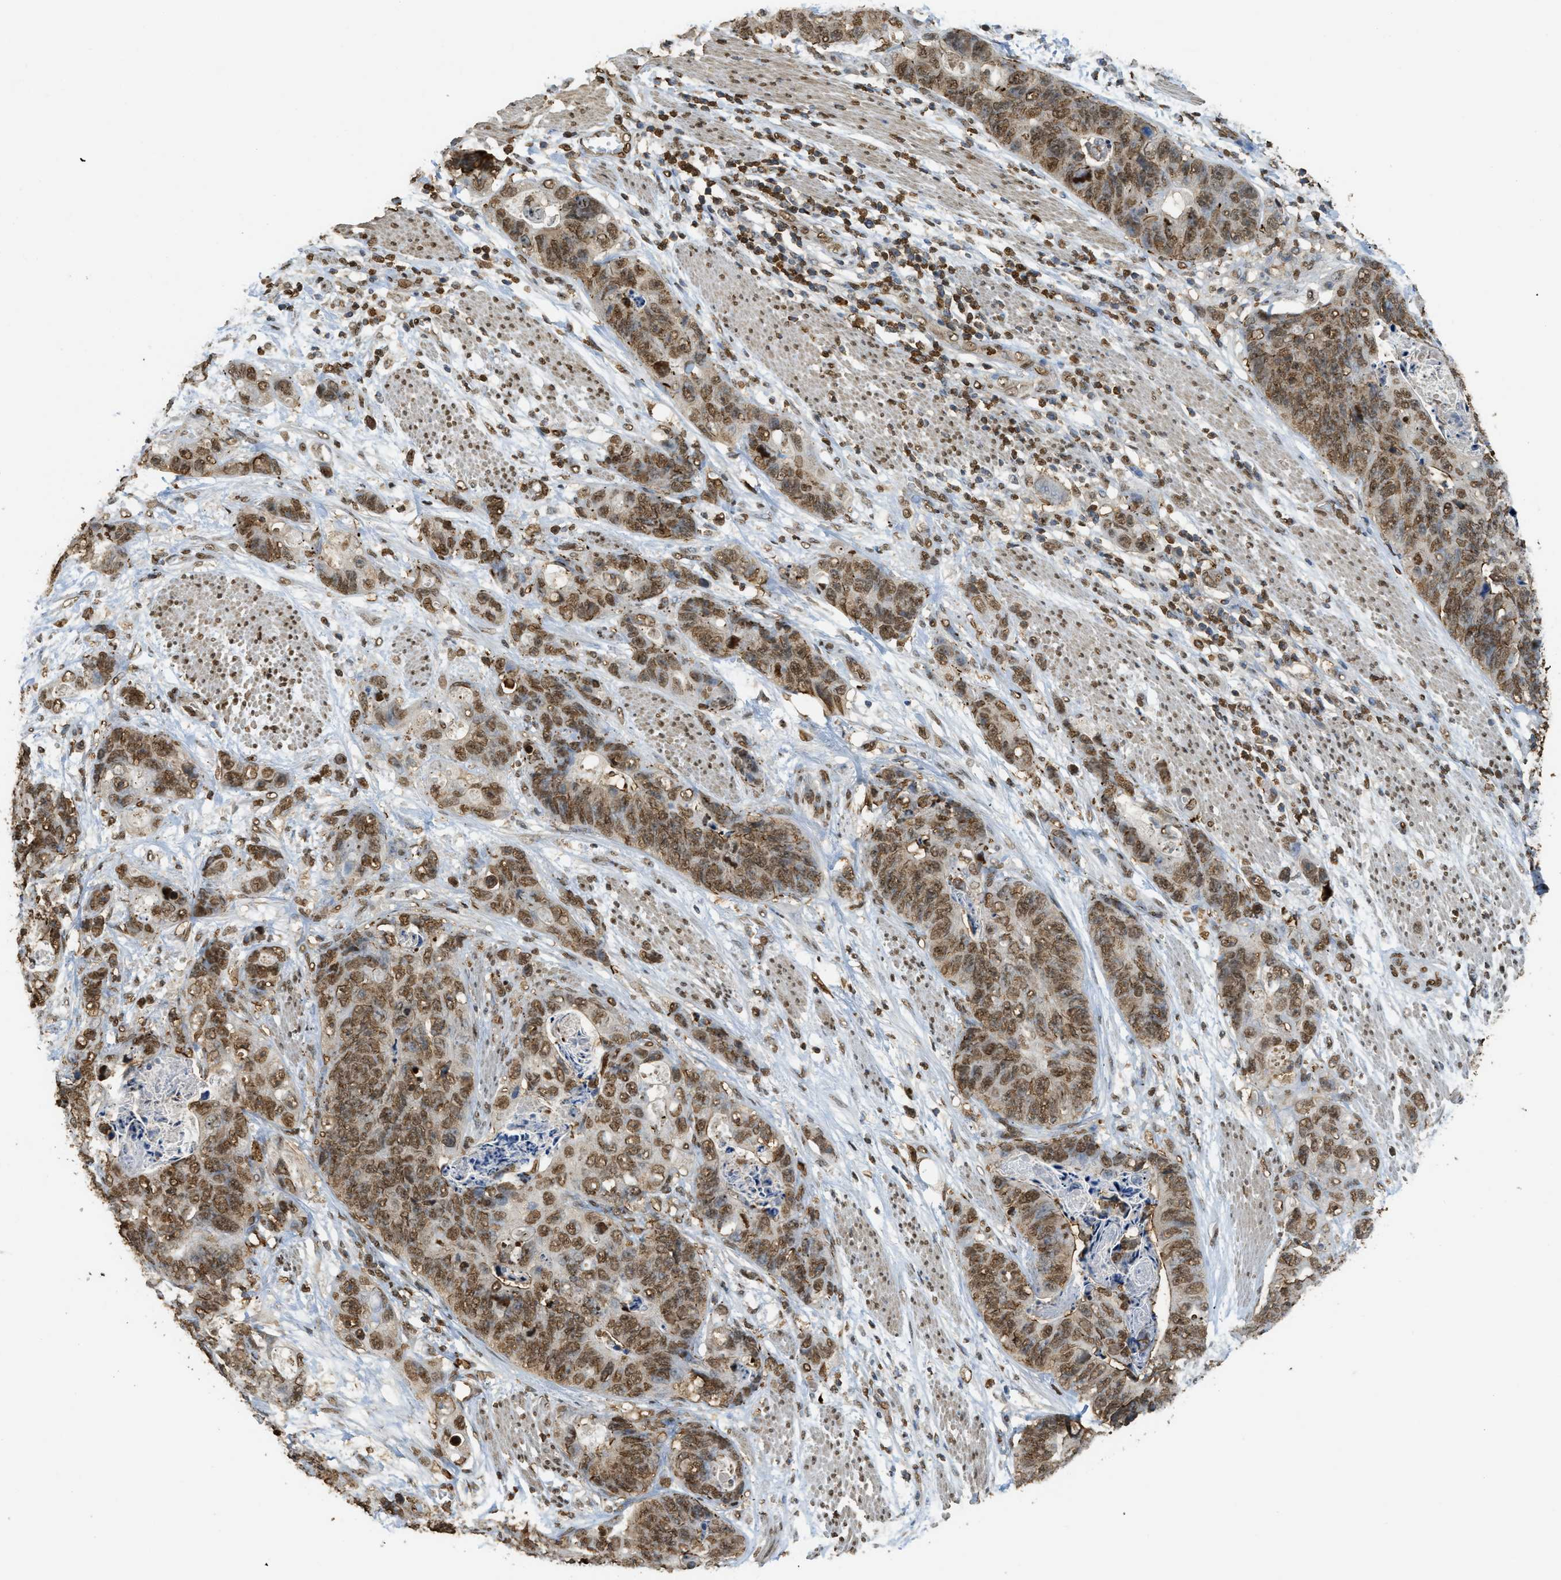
{"staining": {"intensity": "moderate", "quantity": ">75%", "location": "nuclear"}, "tissue": "stomach cancer", "cell_type": "Tumor cells", "image_type": "cancer", "snomed": [{"axis": "morphology", "description": "Adenocarcinoma, NOS"}, {"axis": "topography", "description": "Stomach"}], "caption": "Immunohistochemistry (IHC) histopathology image of neoplastic tissue: adenocarcinoma (stomach) stained using immunohistochemistry (IHC) displays medium levels of moderate protein expression localized specifically in the nuclear of tumor cells, appearing as a nuclear brown color.", "gene": "NR5A2", "patient": {"sex": "female", "age": 89}}